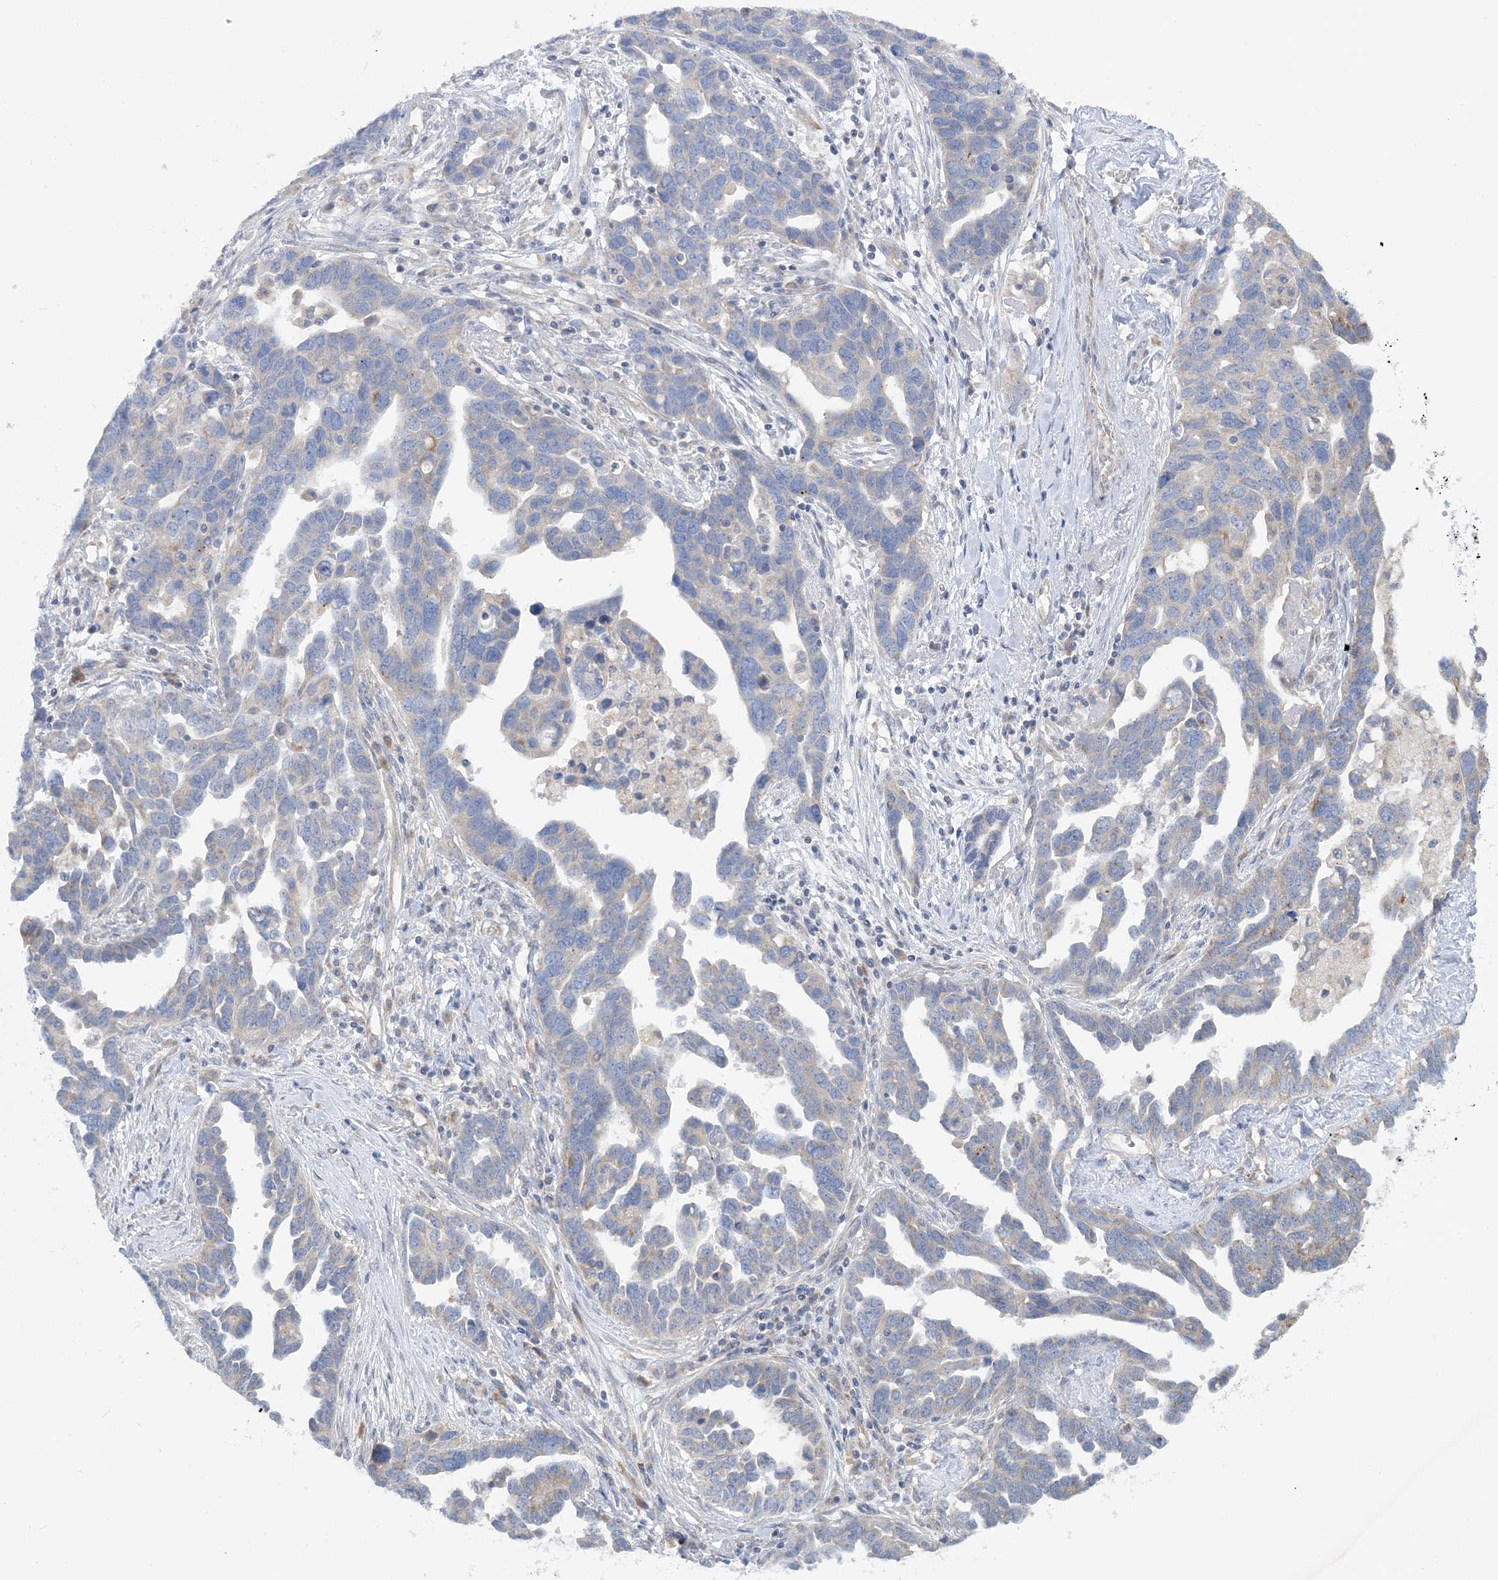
{"staining": {"intensity": "negative", "quantity": "none", "location": "none"}, "tissue": "ovarian cancer", "cell_type": "Tumor cells", "image_type": "cancer", "snomed": [{"axis": "morphology", "description": "Cystadenocarcinoma, serous, NOS"}, {"axis": "topography", "description": "Ovary"}], "caption": "DAB (3,3'-diaminobenzidine) immunohistochemical staining of human ovarian serous cystadenocarcinoma exhibits no significant expression in tumor cells.", "gene": "MMADHC", "patient": {"sex": "female", "age": 54}}